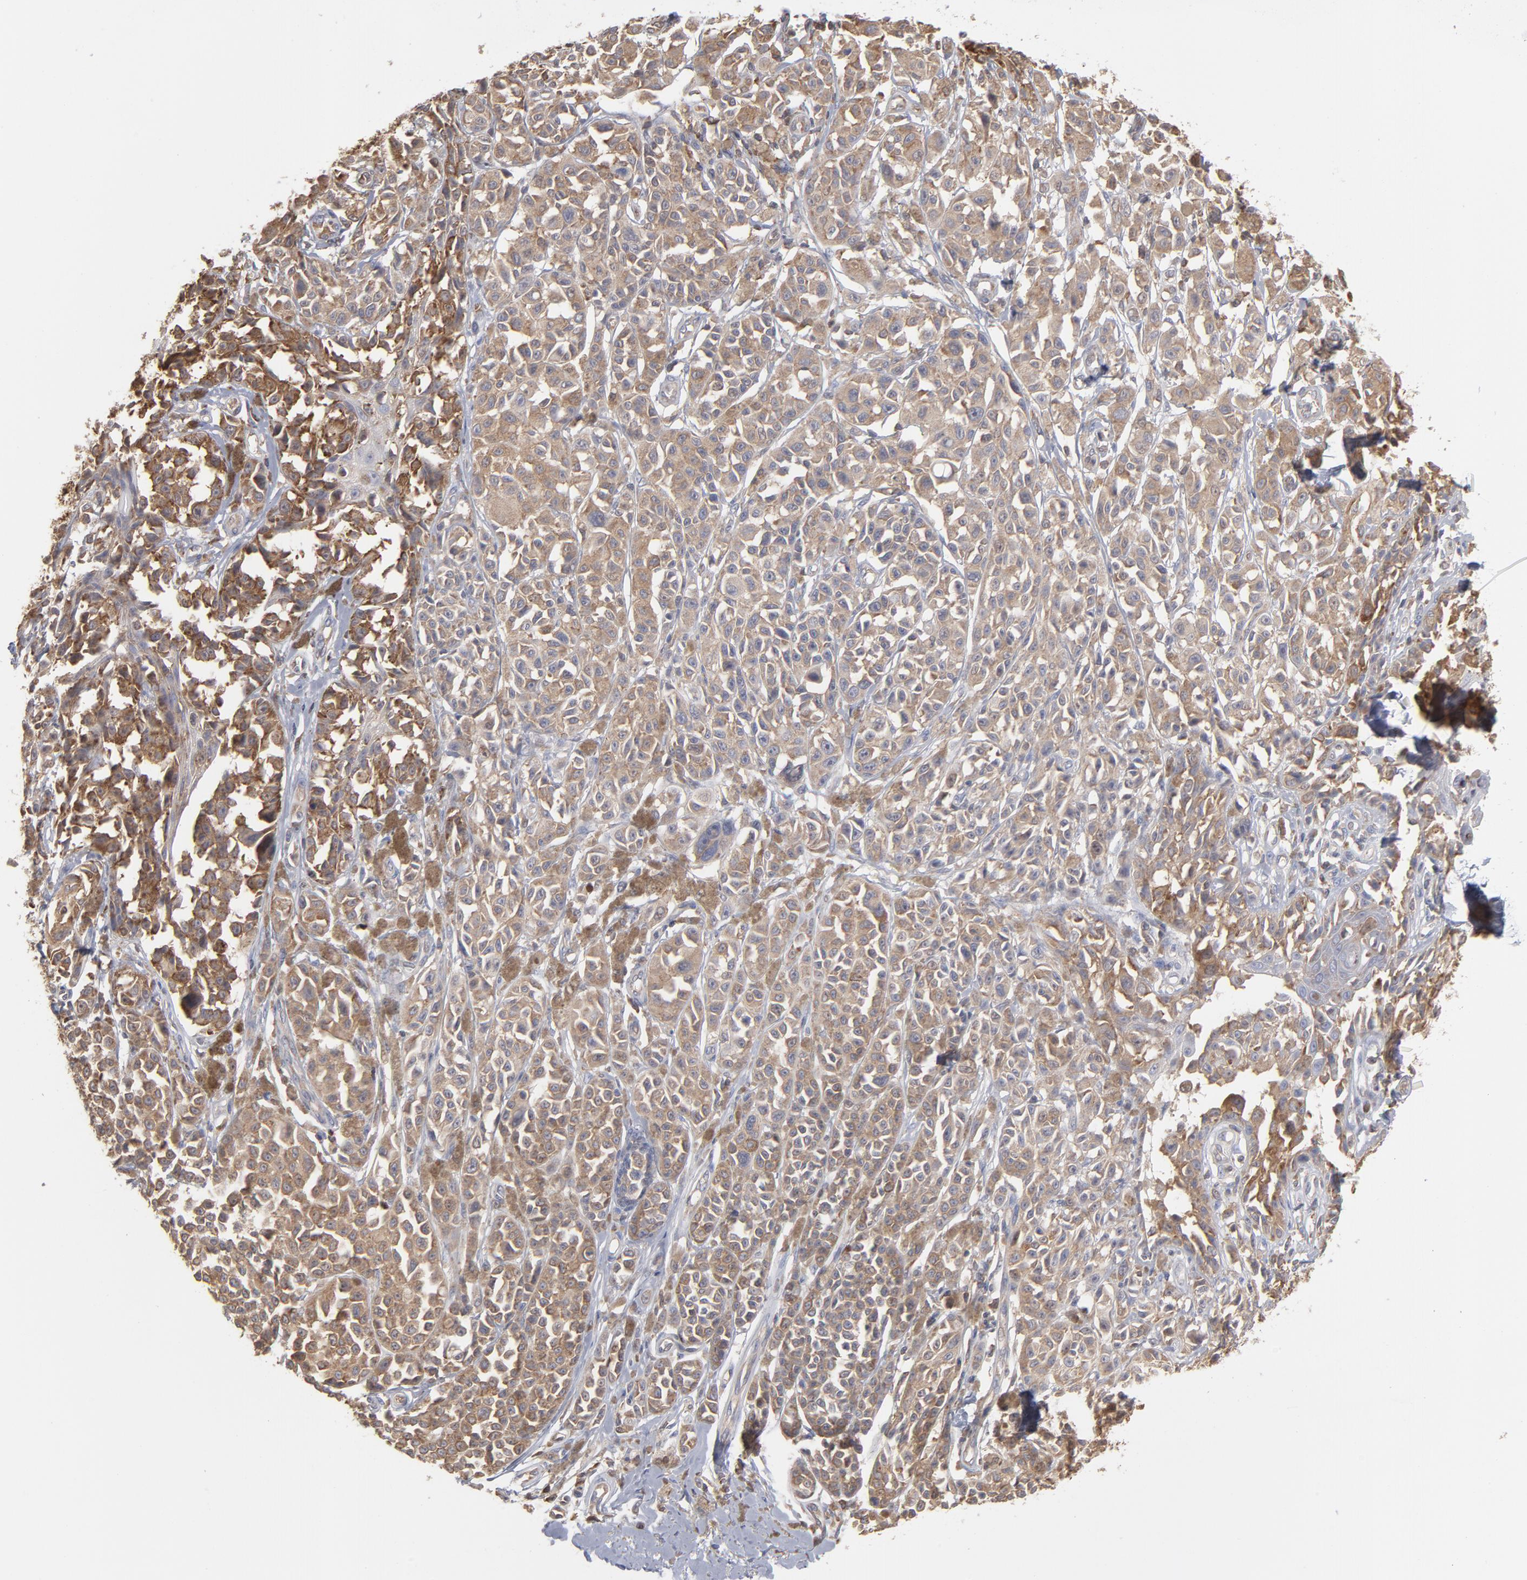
{"staining": {"intensity": "moderate", "quantity": ">75%", "location": "cytoplasmic/membranous"}, "tissue": "melanoma", "cell_type": "Tumor cells", "image_type": "cancer", "snomed": [{"axis": "morphology", "description": "Malignant melanoma, NOS"}, {"axis": "topography", "description": "Skin"}], "caption": "The immunohistochemical stain labels moderate cytoplasmic/membranous staining in tumor cells of malignant melanoma tissue.", "gene": "MAPRE1", "patient": {"sex": "female", "age": 38}}